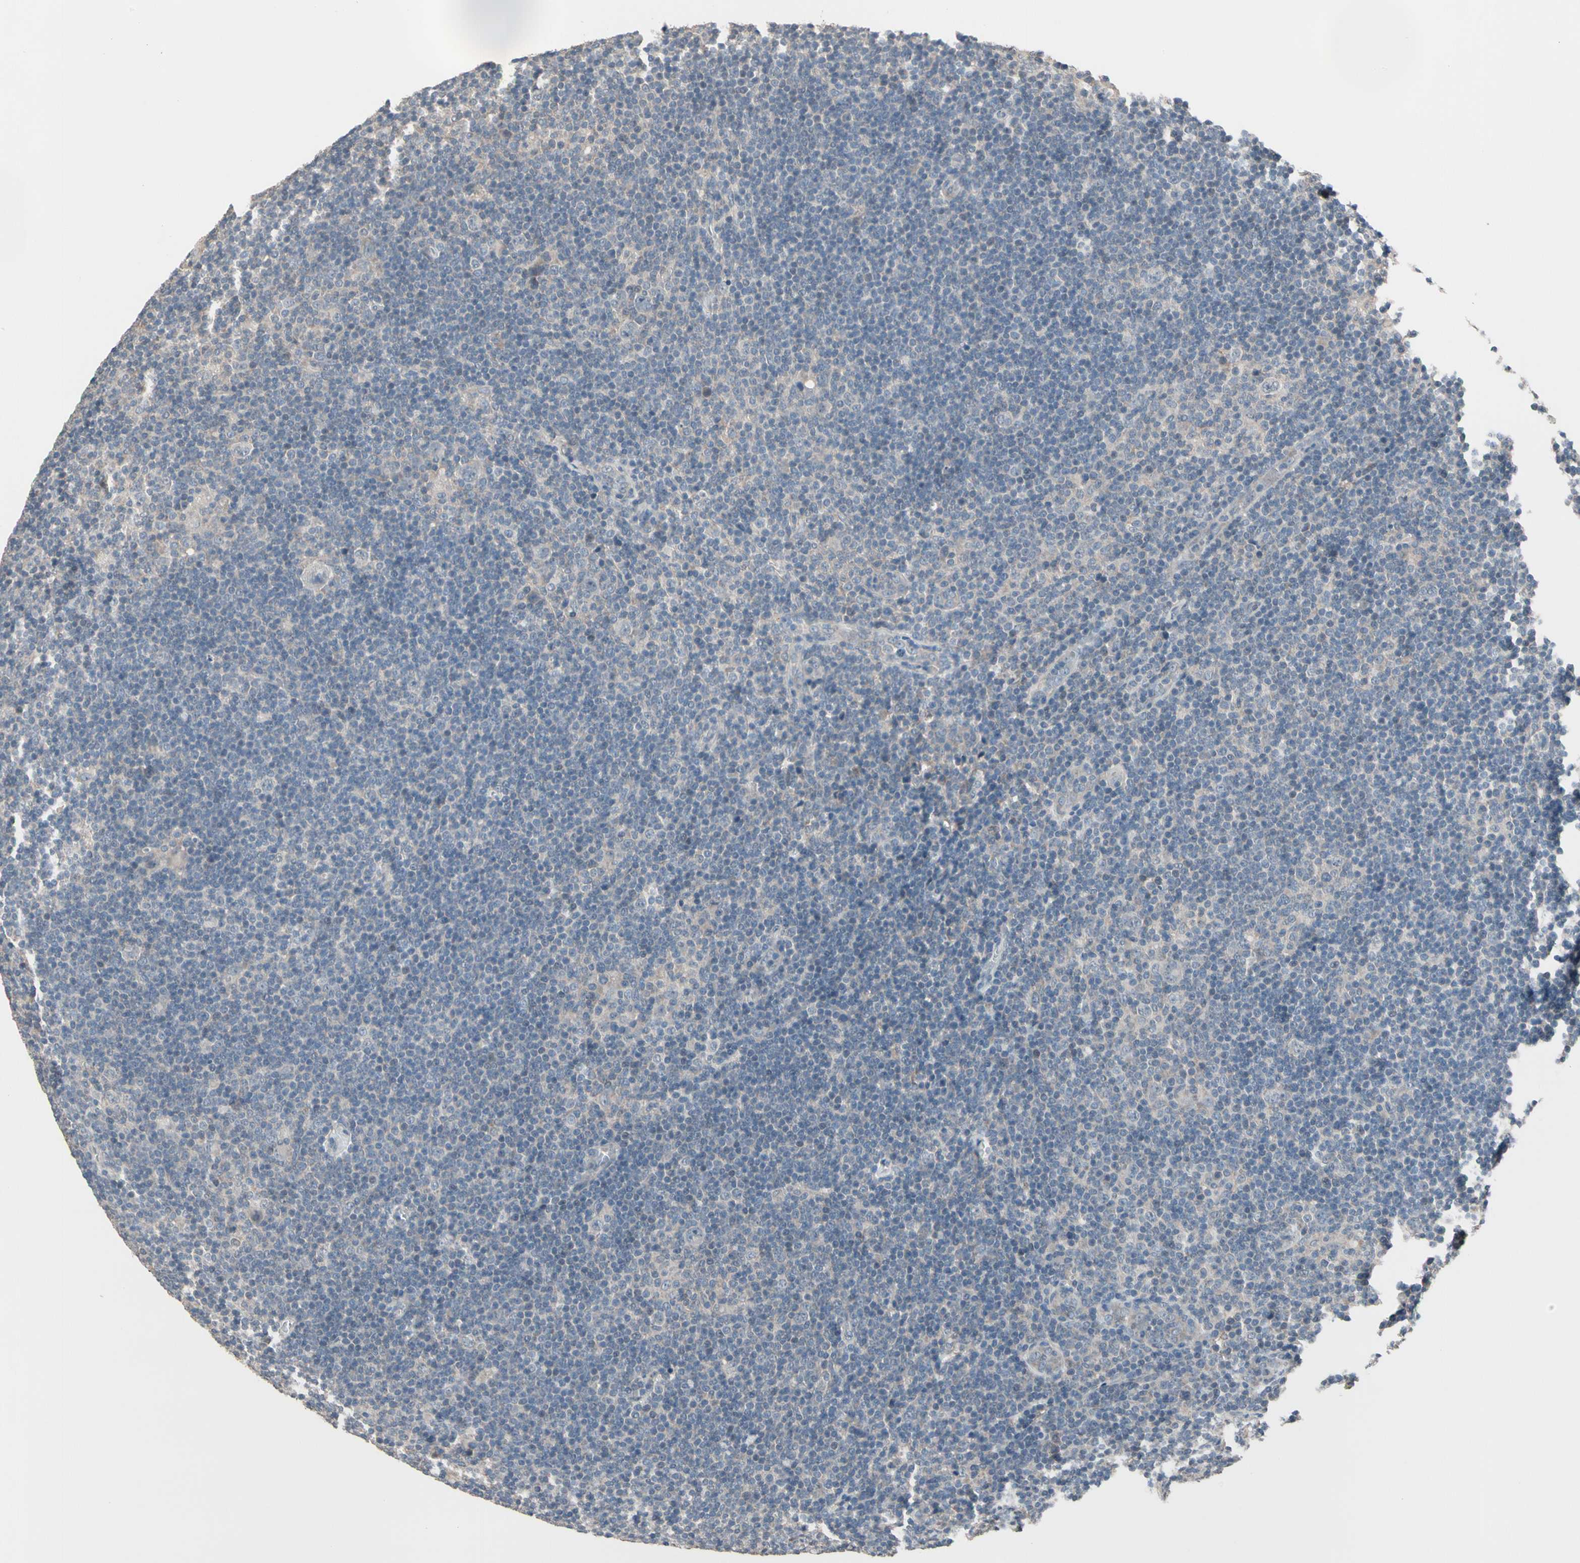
{"staining": {"intensity": "negative", "quantity": "none", "location": "none"}, "tissue": "lymphoma", "cell_type": "Tumor cells", "image_type": "cancer", "snomed": [{"axis": "morphology", "description": "Hodgkin's disease, NOS"}, {"axis": "topography", "description": "Lymph node"}], "caption": "The immunohistochemistry (IHC) histopathology image has no significant staining in tumor cells of lymphoma tissue.", "gene": "SV2A", "patient": {"sex": "female", "age": 57}}